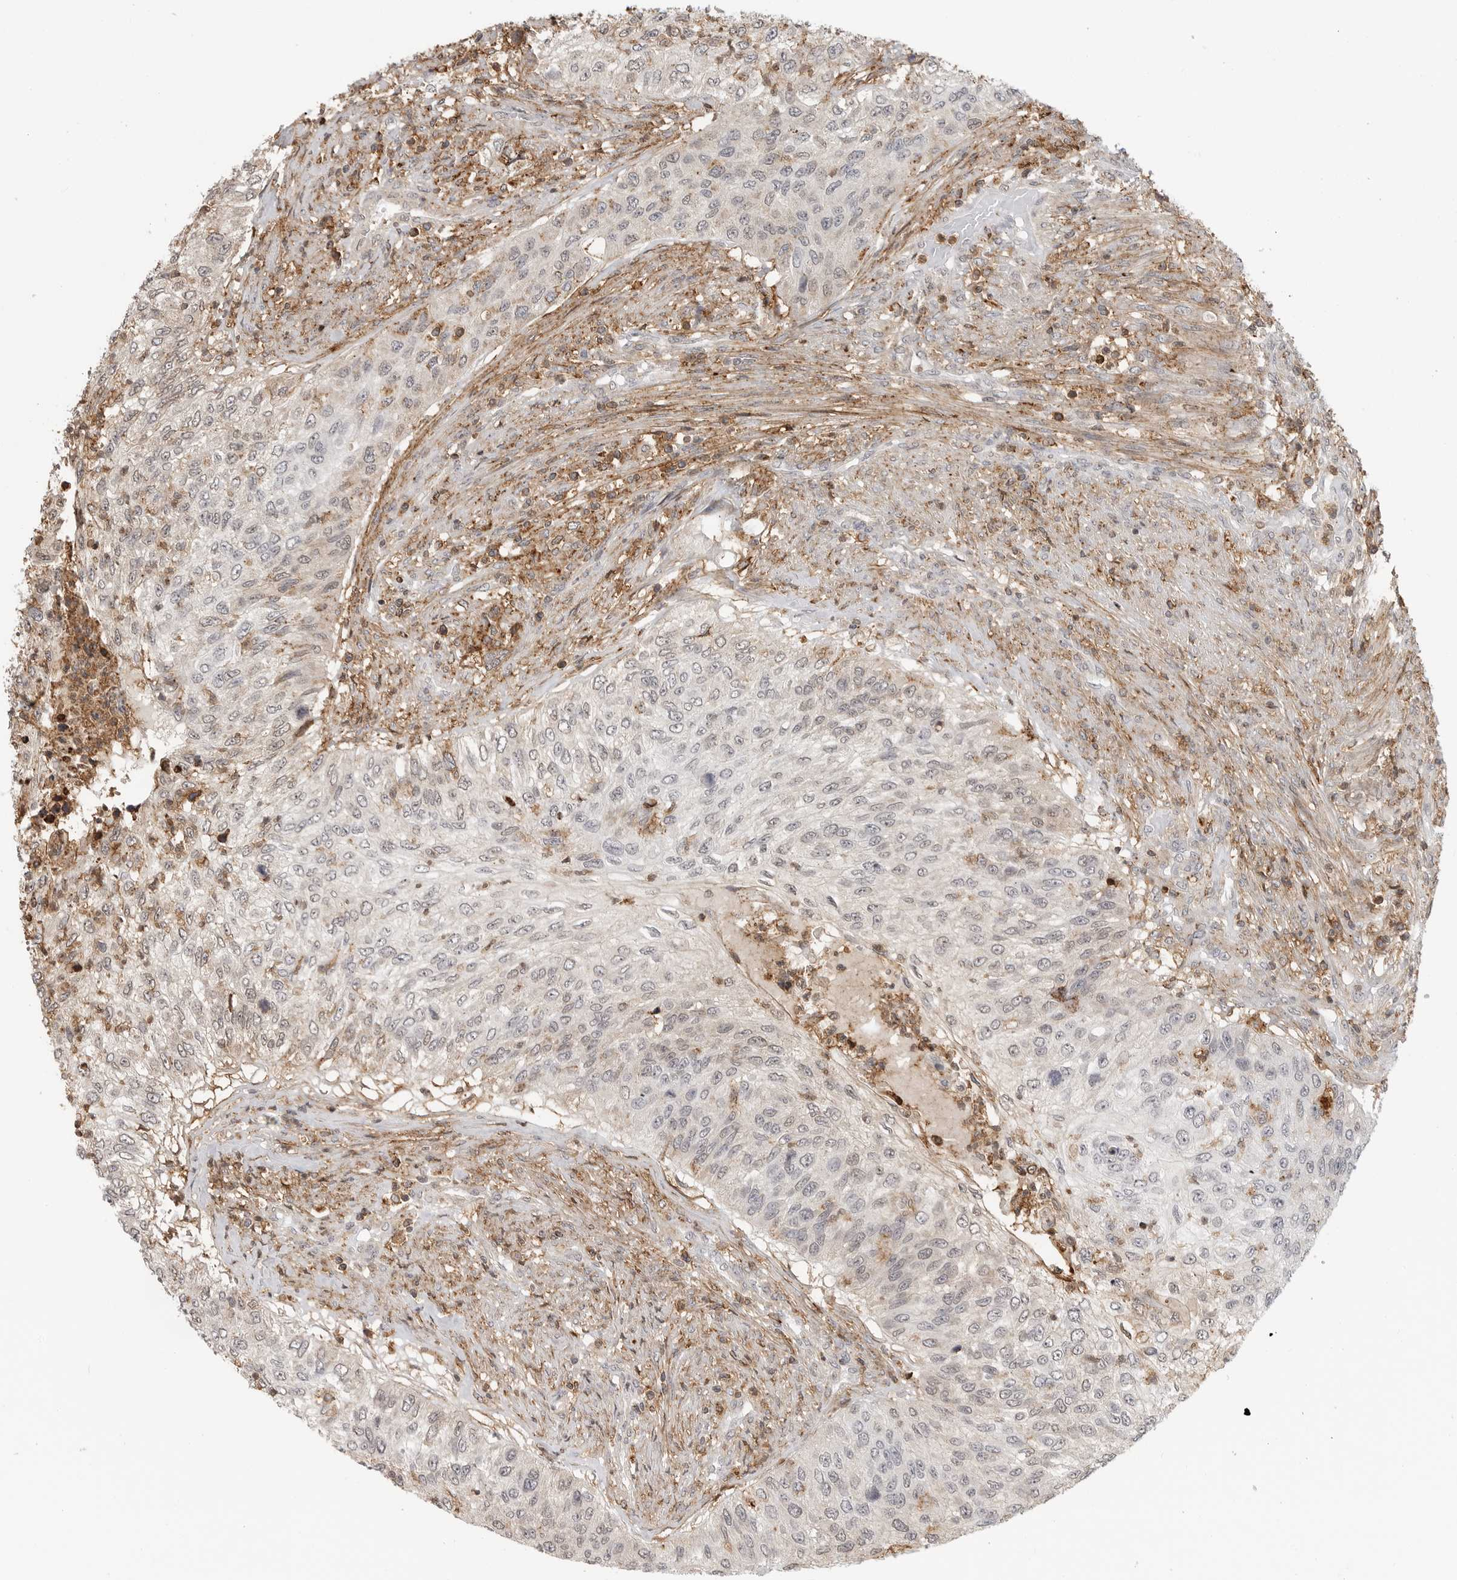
{"staining": {"intensity": "negative", "quantity": "none", "location": "none"}, "tissue": "urothelial cancer", "cell_type": "Tumor cells", "image_type": "cancer", "snomed": [{"axis": "morphology", "description": "Urothelial carcinoma, High grade"}, {"axis": "topography", "description": "Urinary bladder"}], "caption": "IHC of human urothelial cancer exhibits no positivity in tumor cells.", "gene": "ANXA11", "patient": {"sex": "female", "age": 60}}